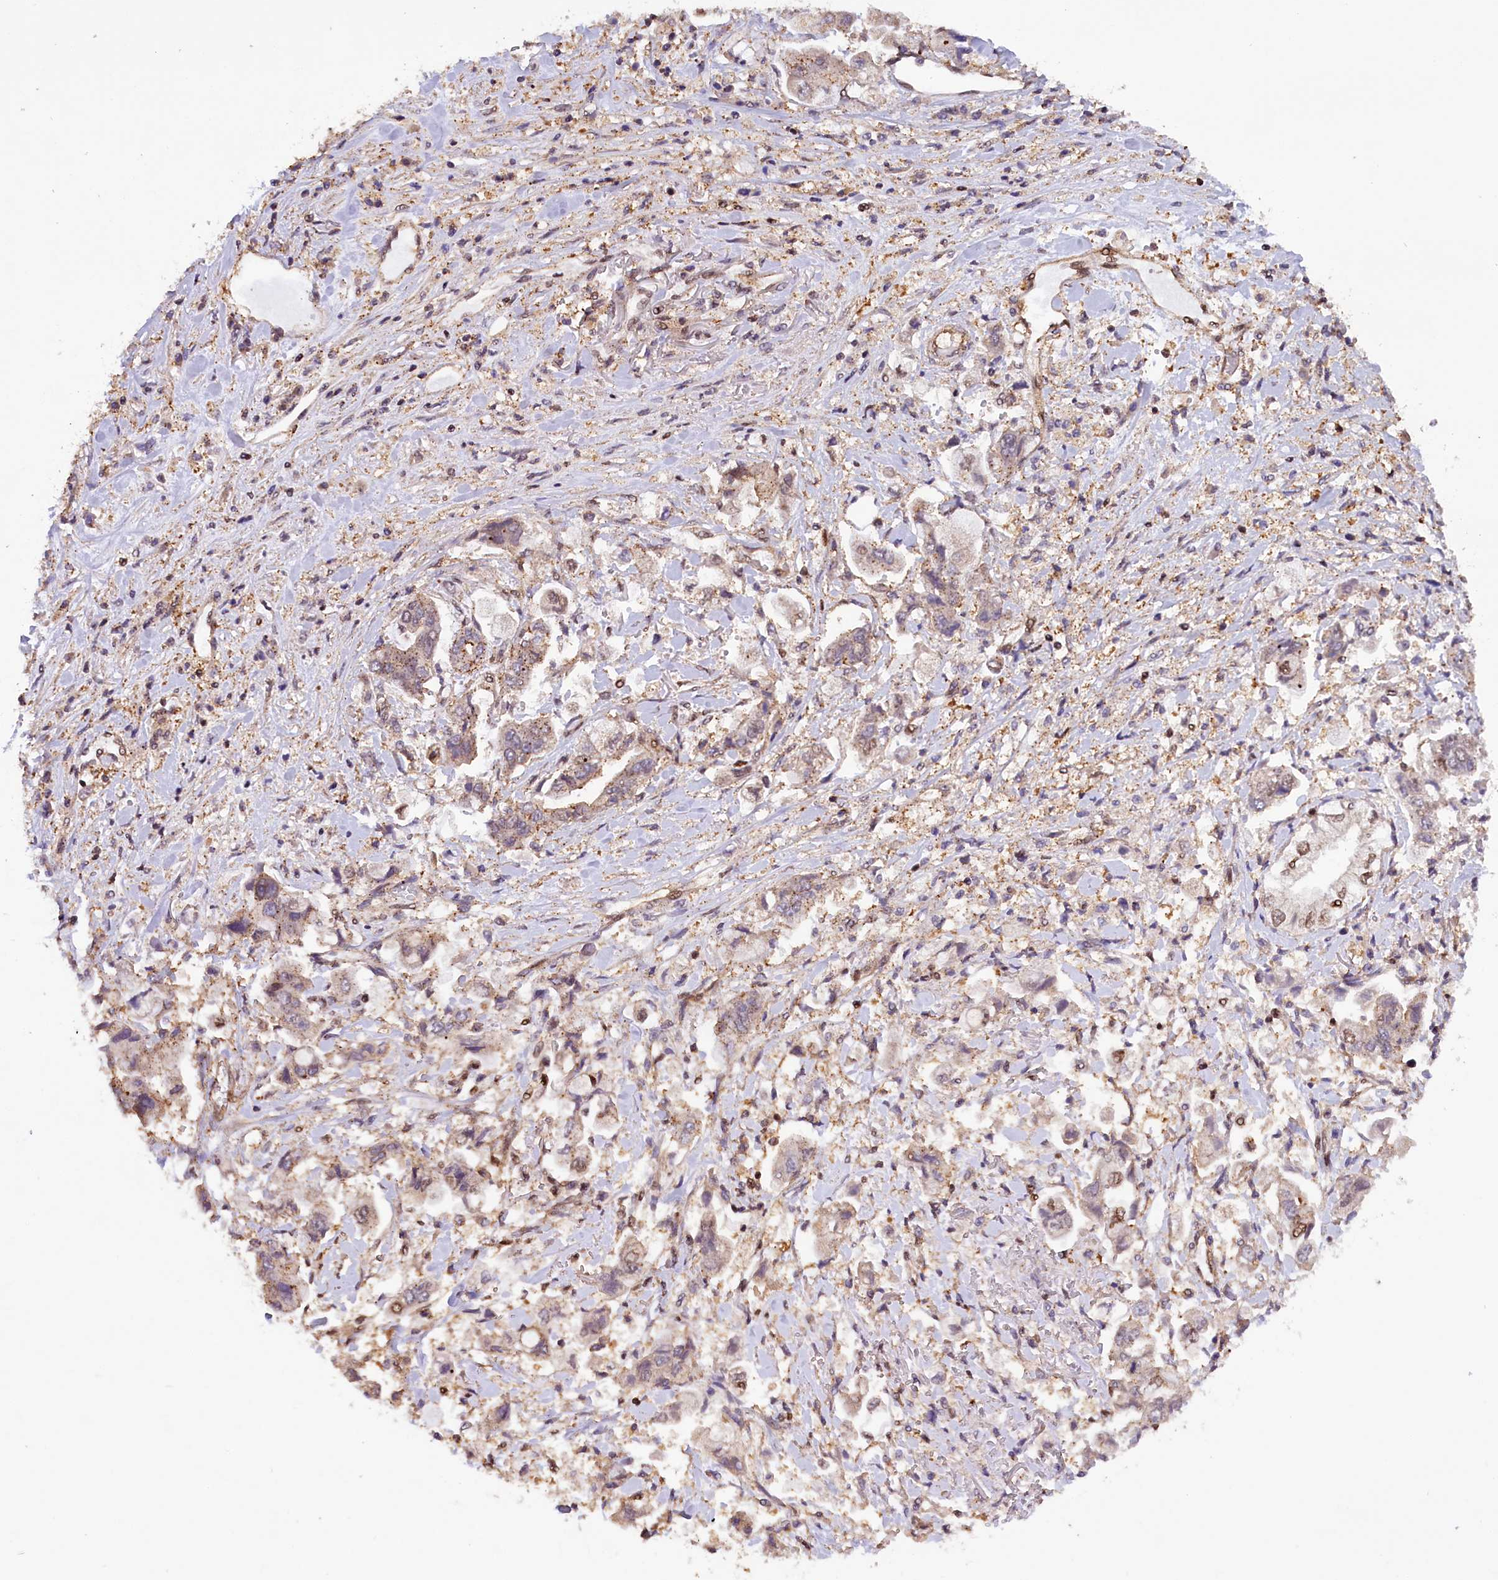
{"staining": {"intensity": "weak", "quantity": "25%-75%", "location": "cytoplasmic/membranous"}, "tissue": "stomach cancer", "cell_type": "Tumor cells", "image_type": "cancer", "snomed": [{"axis": "morphology", "description": "Adenocarcinoma, NOS"}, {"axis": "topography", "description": "Stomach"}], "caption": "This histopathology image displays adenocarcinoma (stomach) stained with immunohistochemistry (IHC) to label a protein in brown. The cytoplasmic/membranous of tumor cells show weak positivity for the protein. Nuclei are counter-stained blue.", "gene": "IST1", "patient": {"sex": "male", "age": 62}}